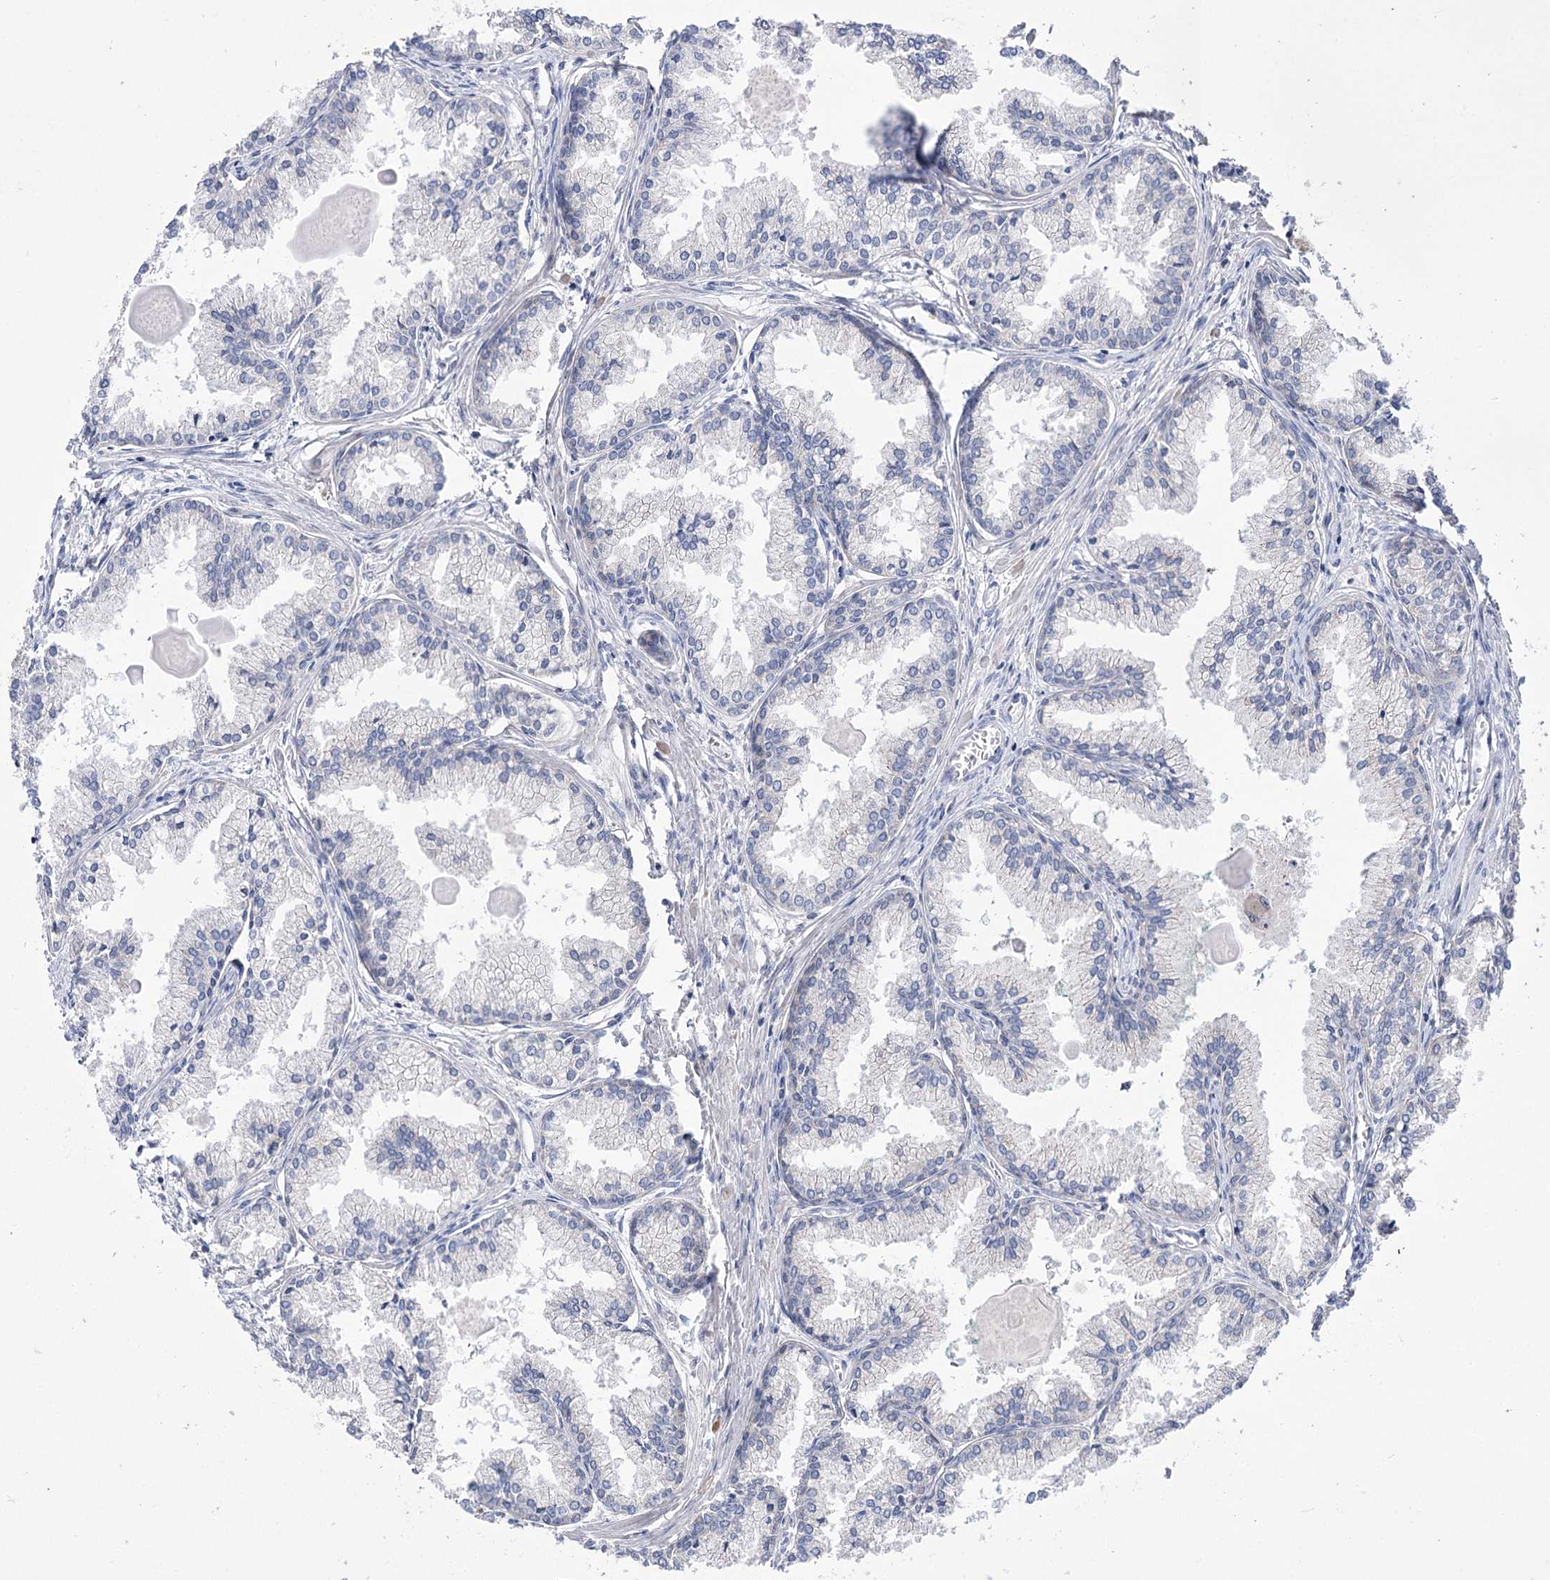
{"staining": {"intensity": "negative", "quantity": "none", "location": "none"}, "tissue": "prostate cancer", "cell_type": "Tumor cells", "image_type": "cancer", "snomed": [{"axis": "morphology", "description": "Adenocarcinoma, High grade"}, {"axis": "topography", "description": "Prostate"}], "caption": "IHC micrograph of neoplastic tissue: human adenocarcinoma (high-grade) (prostate) stained with DAB demonstrates no significant protein staining in tumor cells. (Stains: DAB (3,3'-diaminobenzidine) IHC with hematoxylin counter stain, Microscopy: brightfield microscopy at high magnification).", "gene": "ZNF622", "patient": {"sex": "male", "age": 68}}